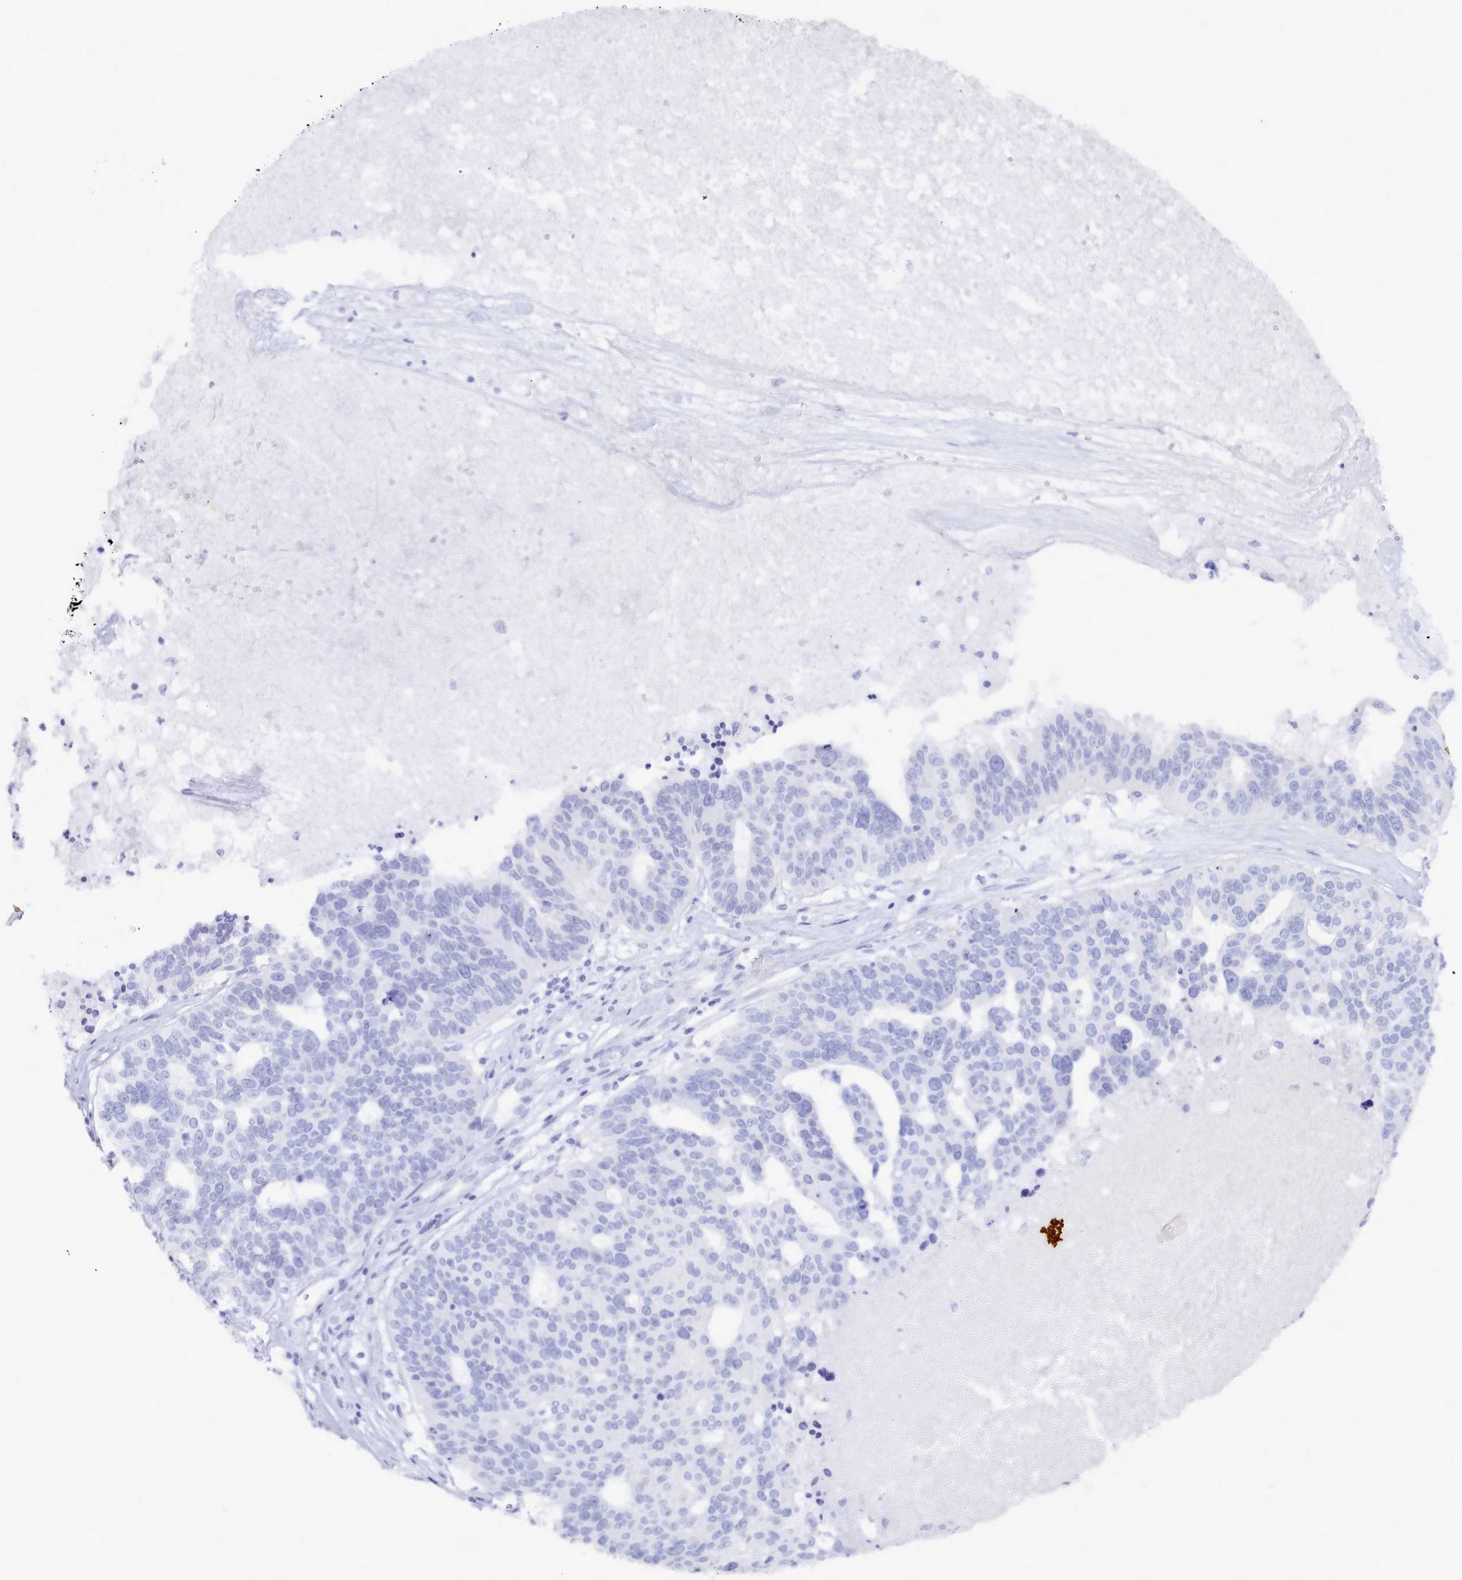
{"staining": {"intensity": "negative", "quantity": "none", "location": "none"}, "tissue": "ovarian cancer", "cell_type": "Tumor cells", "image_type": "cancer", "snomed": [{"axis": "morphology", "description": "Cystadenocarcinoma, serous, NOS"}, {"axis": "topography", "description": "Ovary"}], "caption": "This is an immunohistochemistry image of ovarian cancer (serous cystadenocarcinoma). There is no expression in tumor cells.", "gene": "TYW1B", "patient": {"sex": "female", "age": 59}}